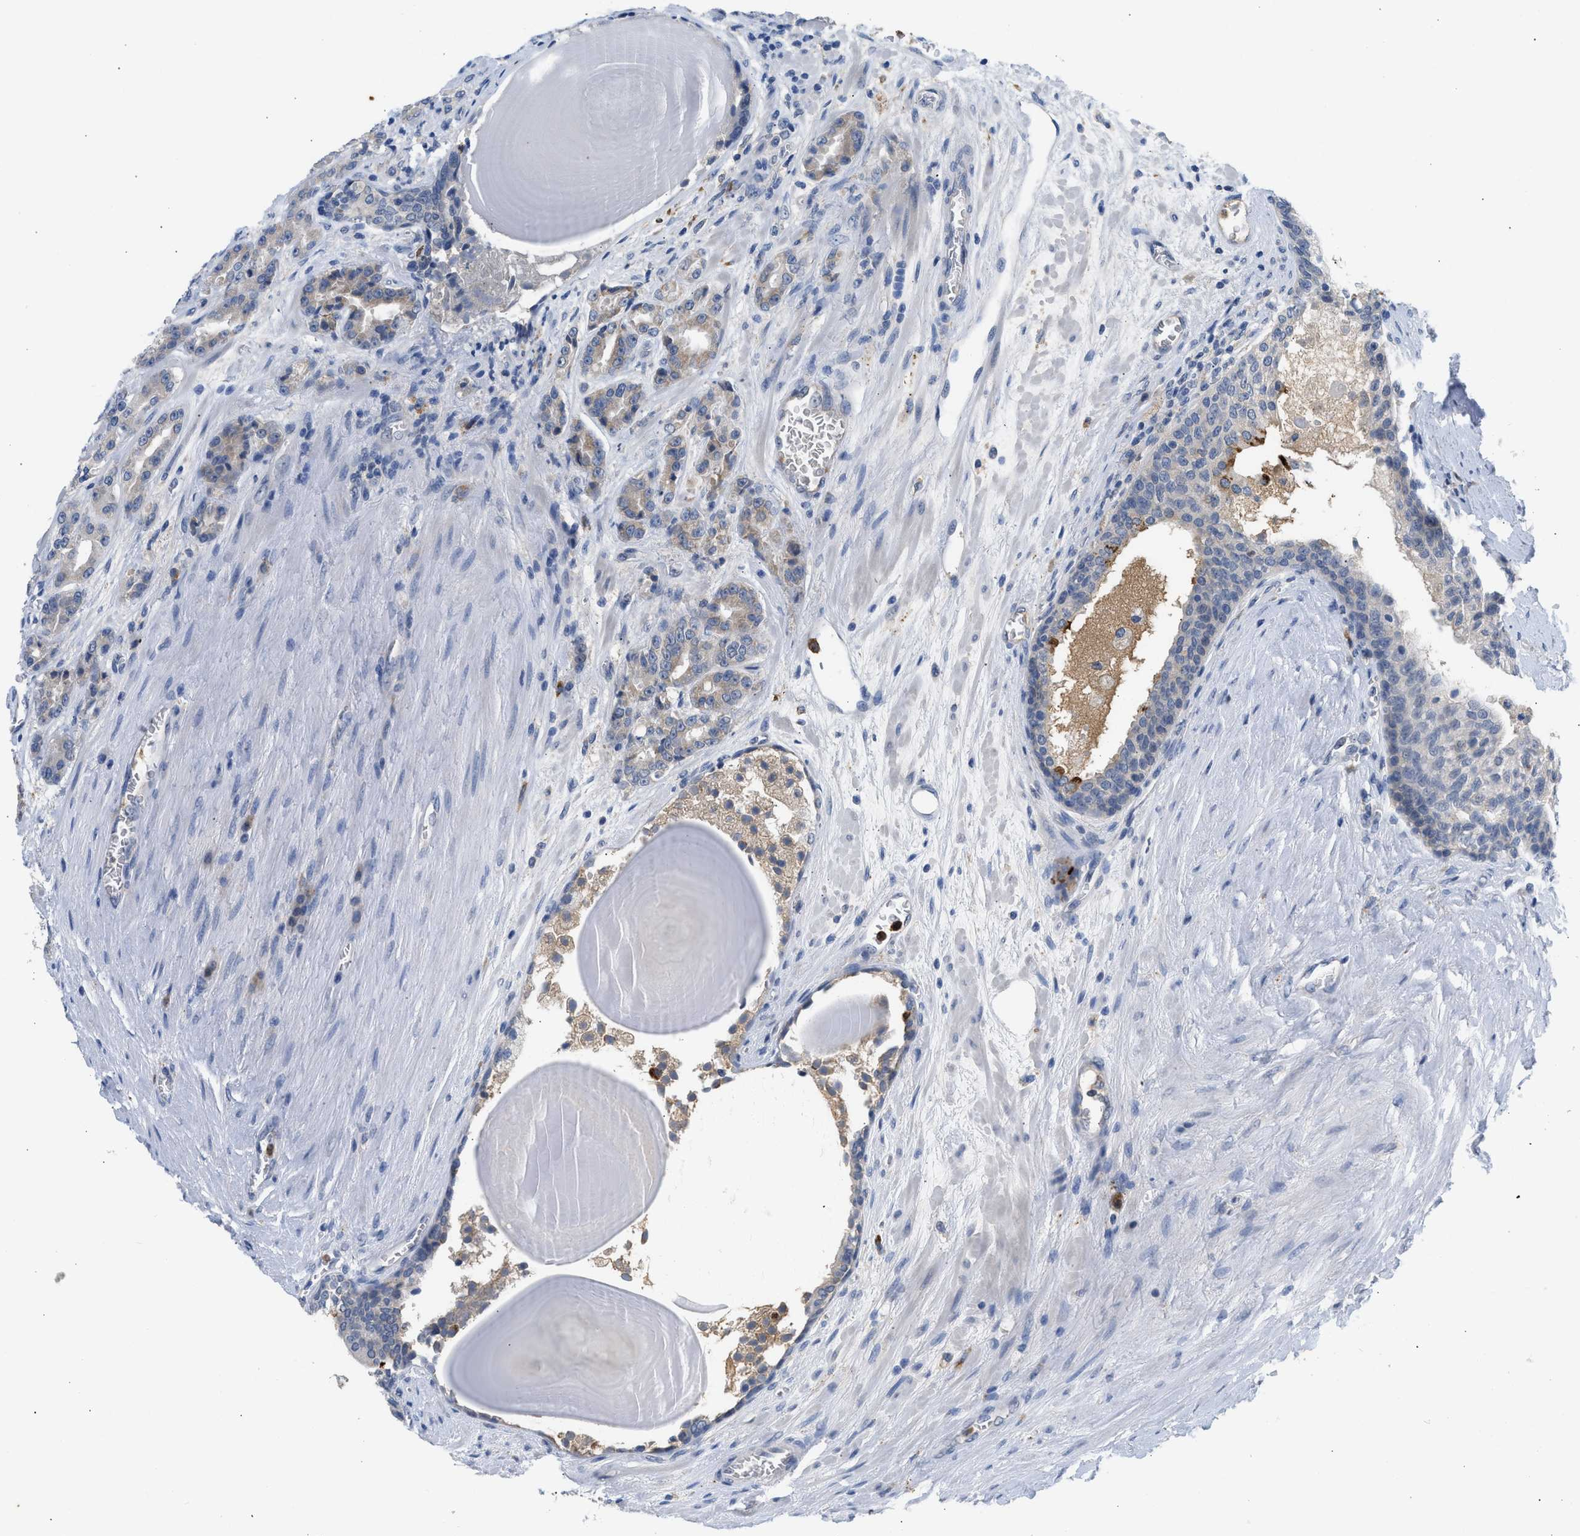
{"staining": {"intensity": "strong", "quantity": "<25%", "location": "cytoplasmic/membranous"}, "tissue": "prostate cancer", "cell_type": "Tumor cells", "image_type": "cancer", "snomed": [{"axis": "morphology", "description": "Adenocarcinoma, High grade"}, {"axis": "topography", "description": "Prostate"}], "caption": "Immunohistochemical staining of human adenocarcinoma (high-grade) (prostate) exhibits medium levels of strong cytoplasmic/membranous positivity in approximately <25% of tumor cells. (DAB (3,3'-diaminobenzidine) = brown stain, brightfield microscopy at high magnification).", "gene": "RHBDF2", "patient": {"sex": "male", "age": 60}}